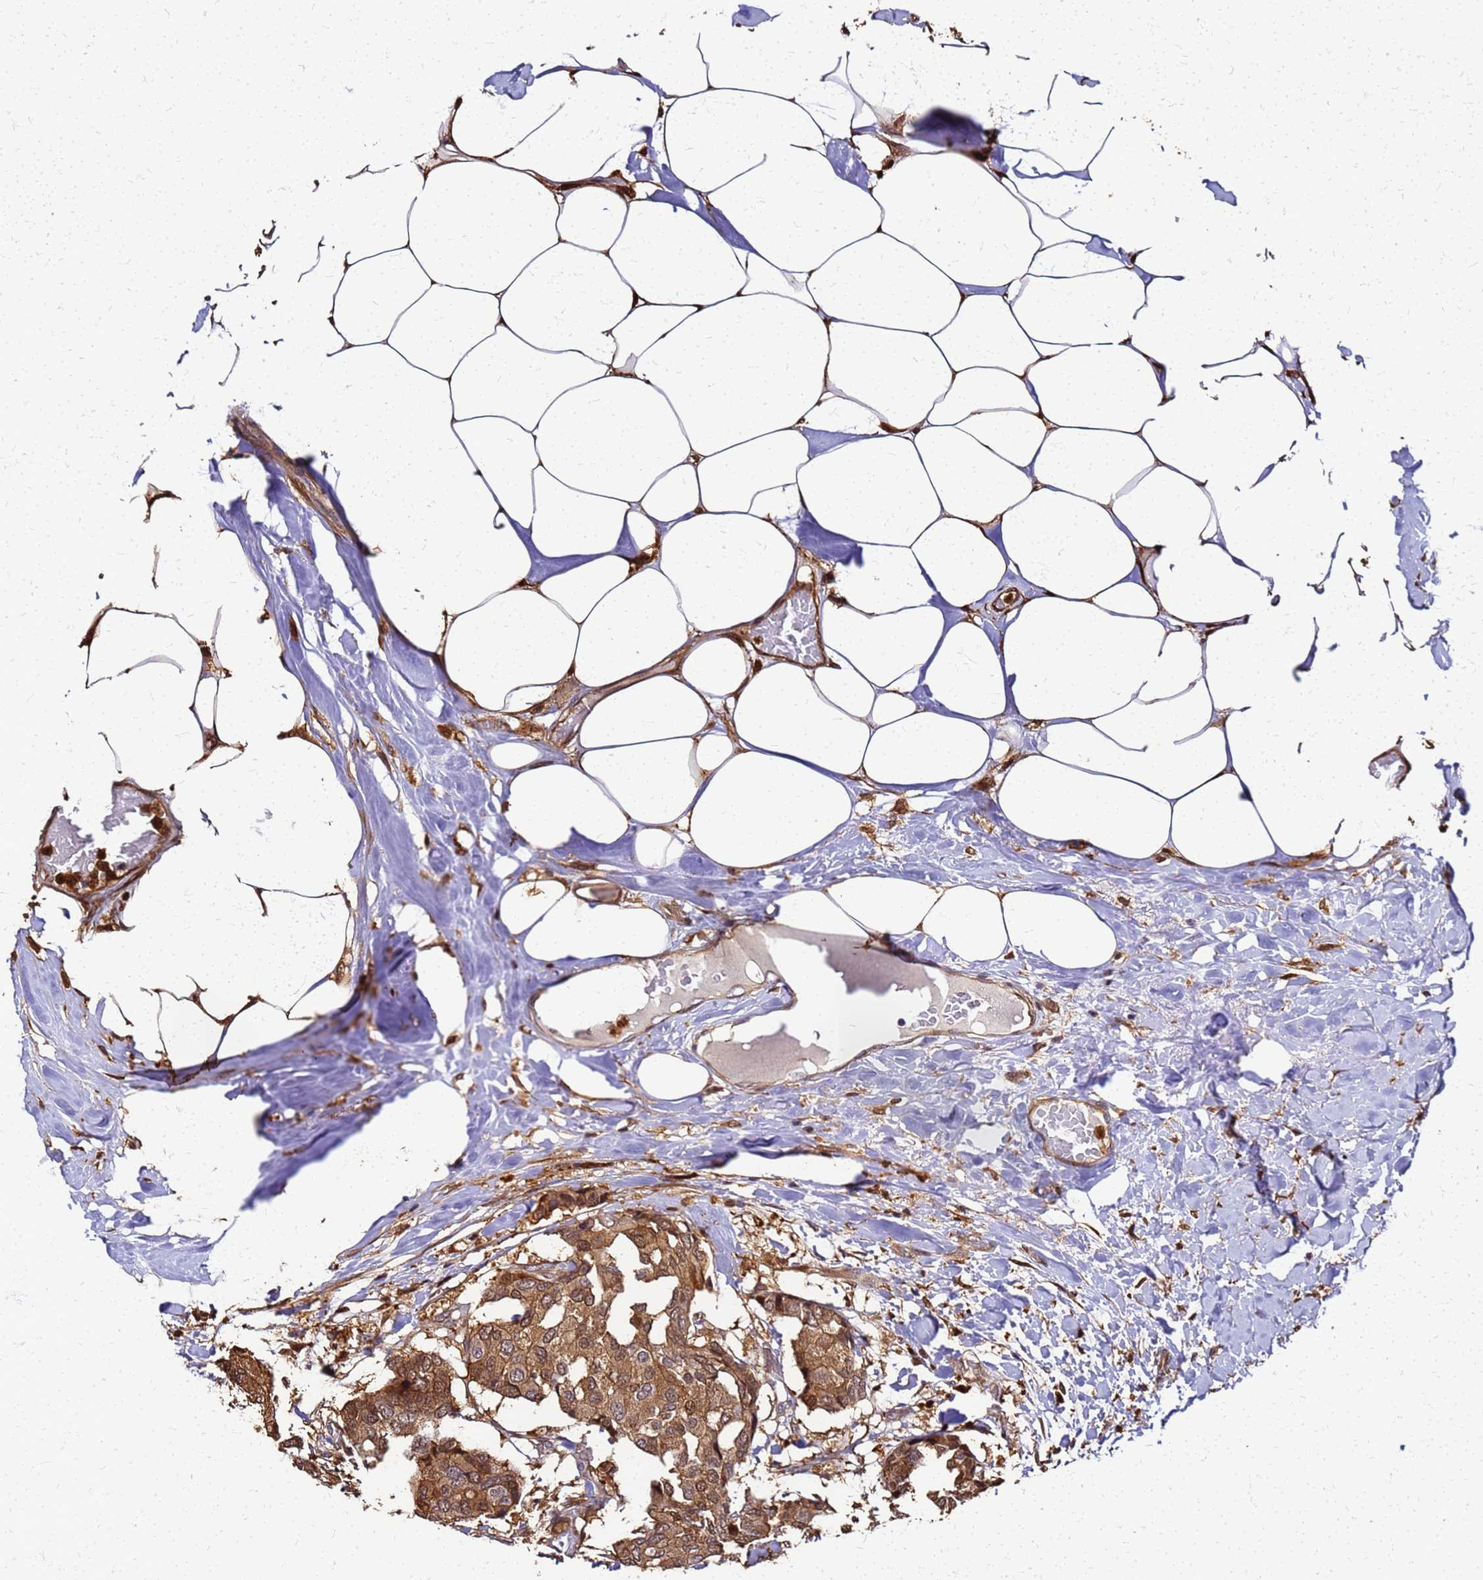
{"staining": {"intensity": "moderate", "quantity": ">75%", "location": "cytoplasmic/membranous,nuclear"}, "tissue": "breast cancer", "cell_type": "Tumor cells", "image_type": "cancer", "snomed": [{"axis": "morphology", "description": "Duct carcinoma"}, {"axis": "topography", "description": "Breast"}], "caption": "Breast cancer (intraductal carcinoma) stained for a protein (brown) displays moderate cytoplasmic/membranous and nuclear positive expression in about >75% of tumor cells.", "gene": "S100A11", "patient": {"sex": "female", "age": 75}}